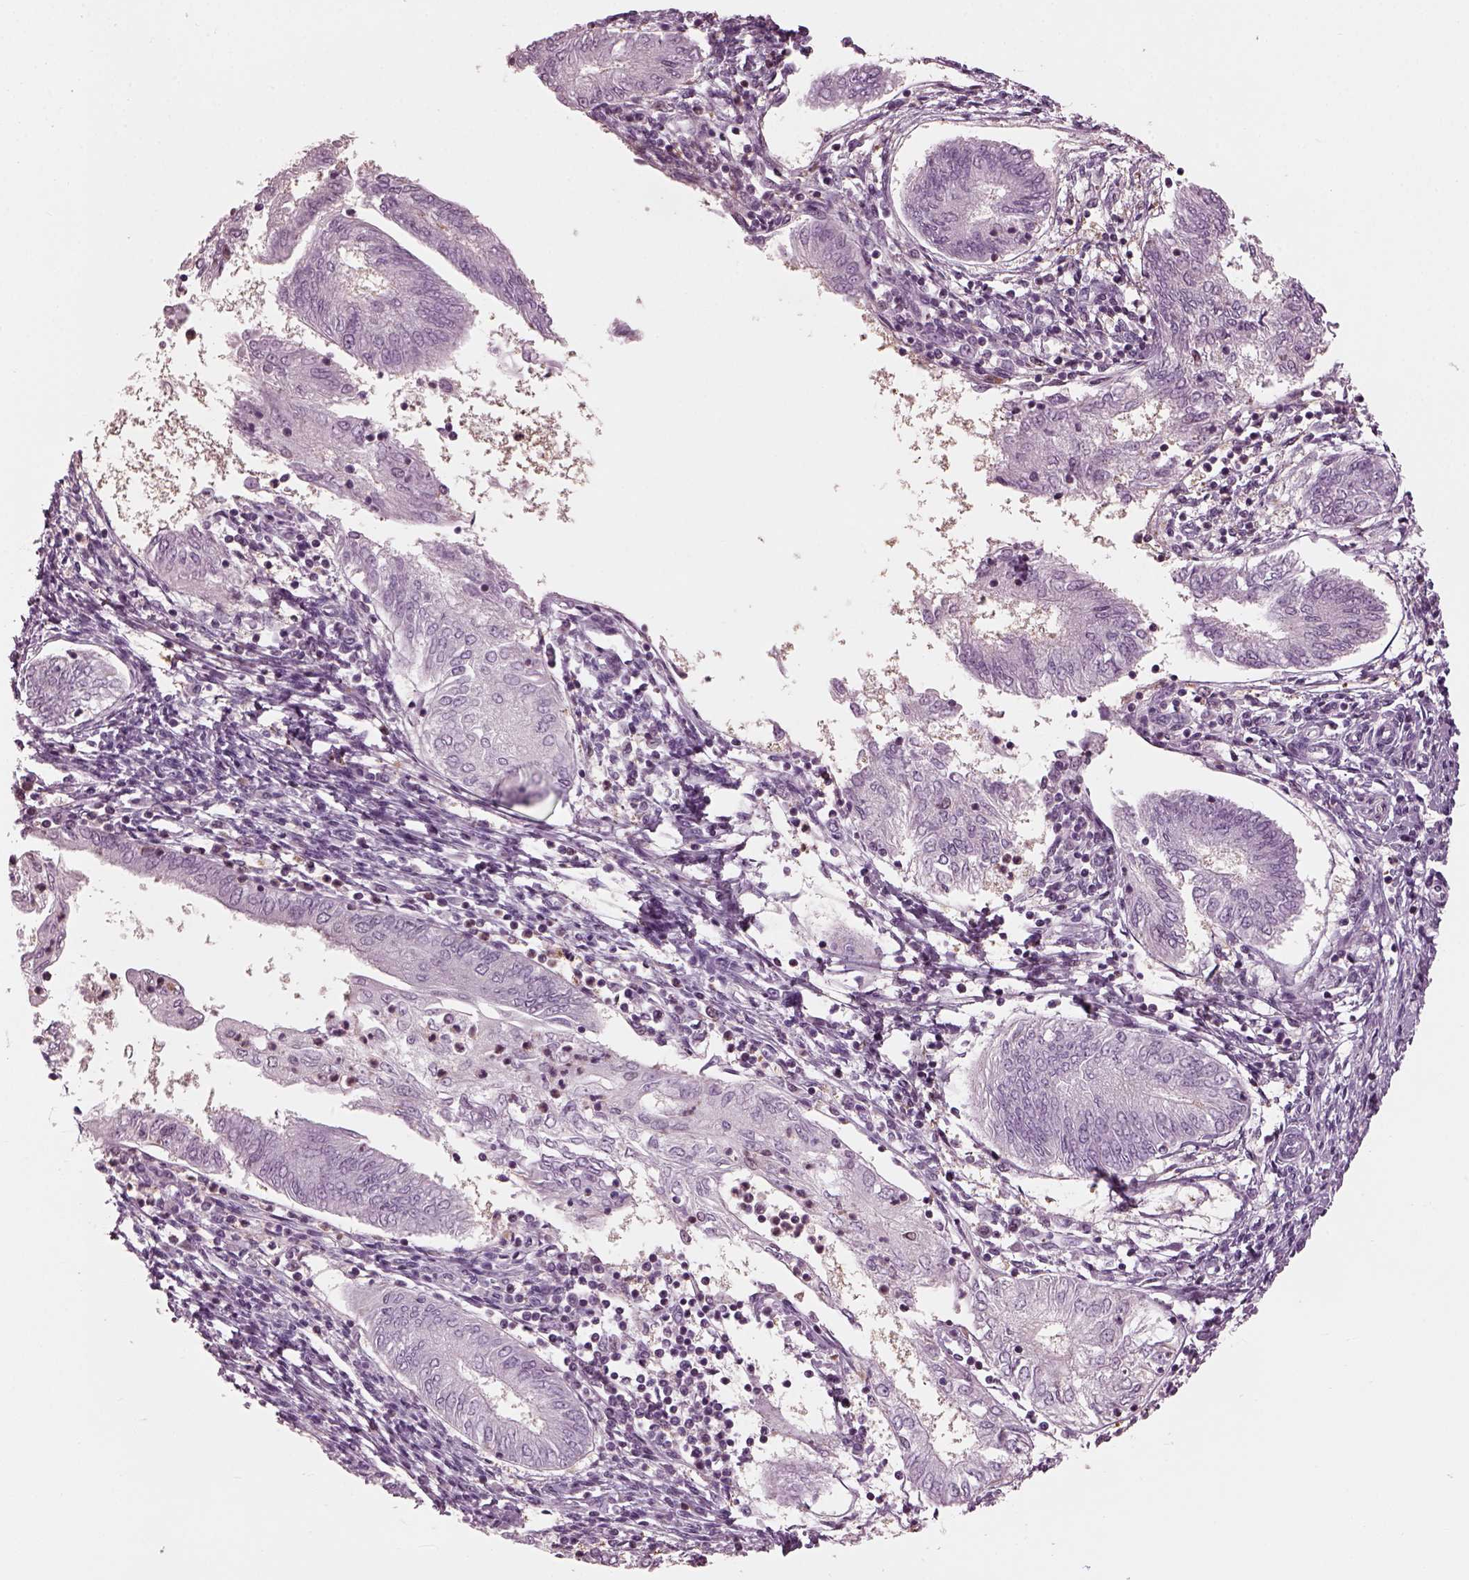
{"staining": {"intensity": "negative", "quantity": "none", "location": "none"}, "tissue": "endometrial cancer", "cell_type": "Tumor cells", "image_type": "cancer", "snomed": [{"axis": "morphology", "description": "Adenocarcinoma, NOS"}, {"axis": "topography", "description": "Endometrium"}], "caption": "Immunohistochemistry (IHC) image of neoplastic tissue: endometrial adenocarcinoma stained with DAB demonstrates no significant protein expression in tumor cells.", "gene": "BFSP1", "patient": {"sex": "female", "age": 68}}